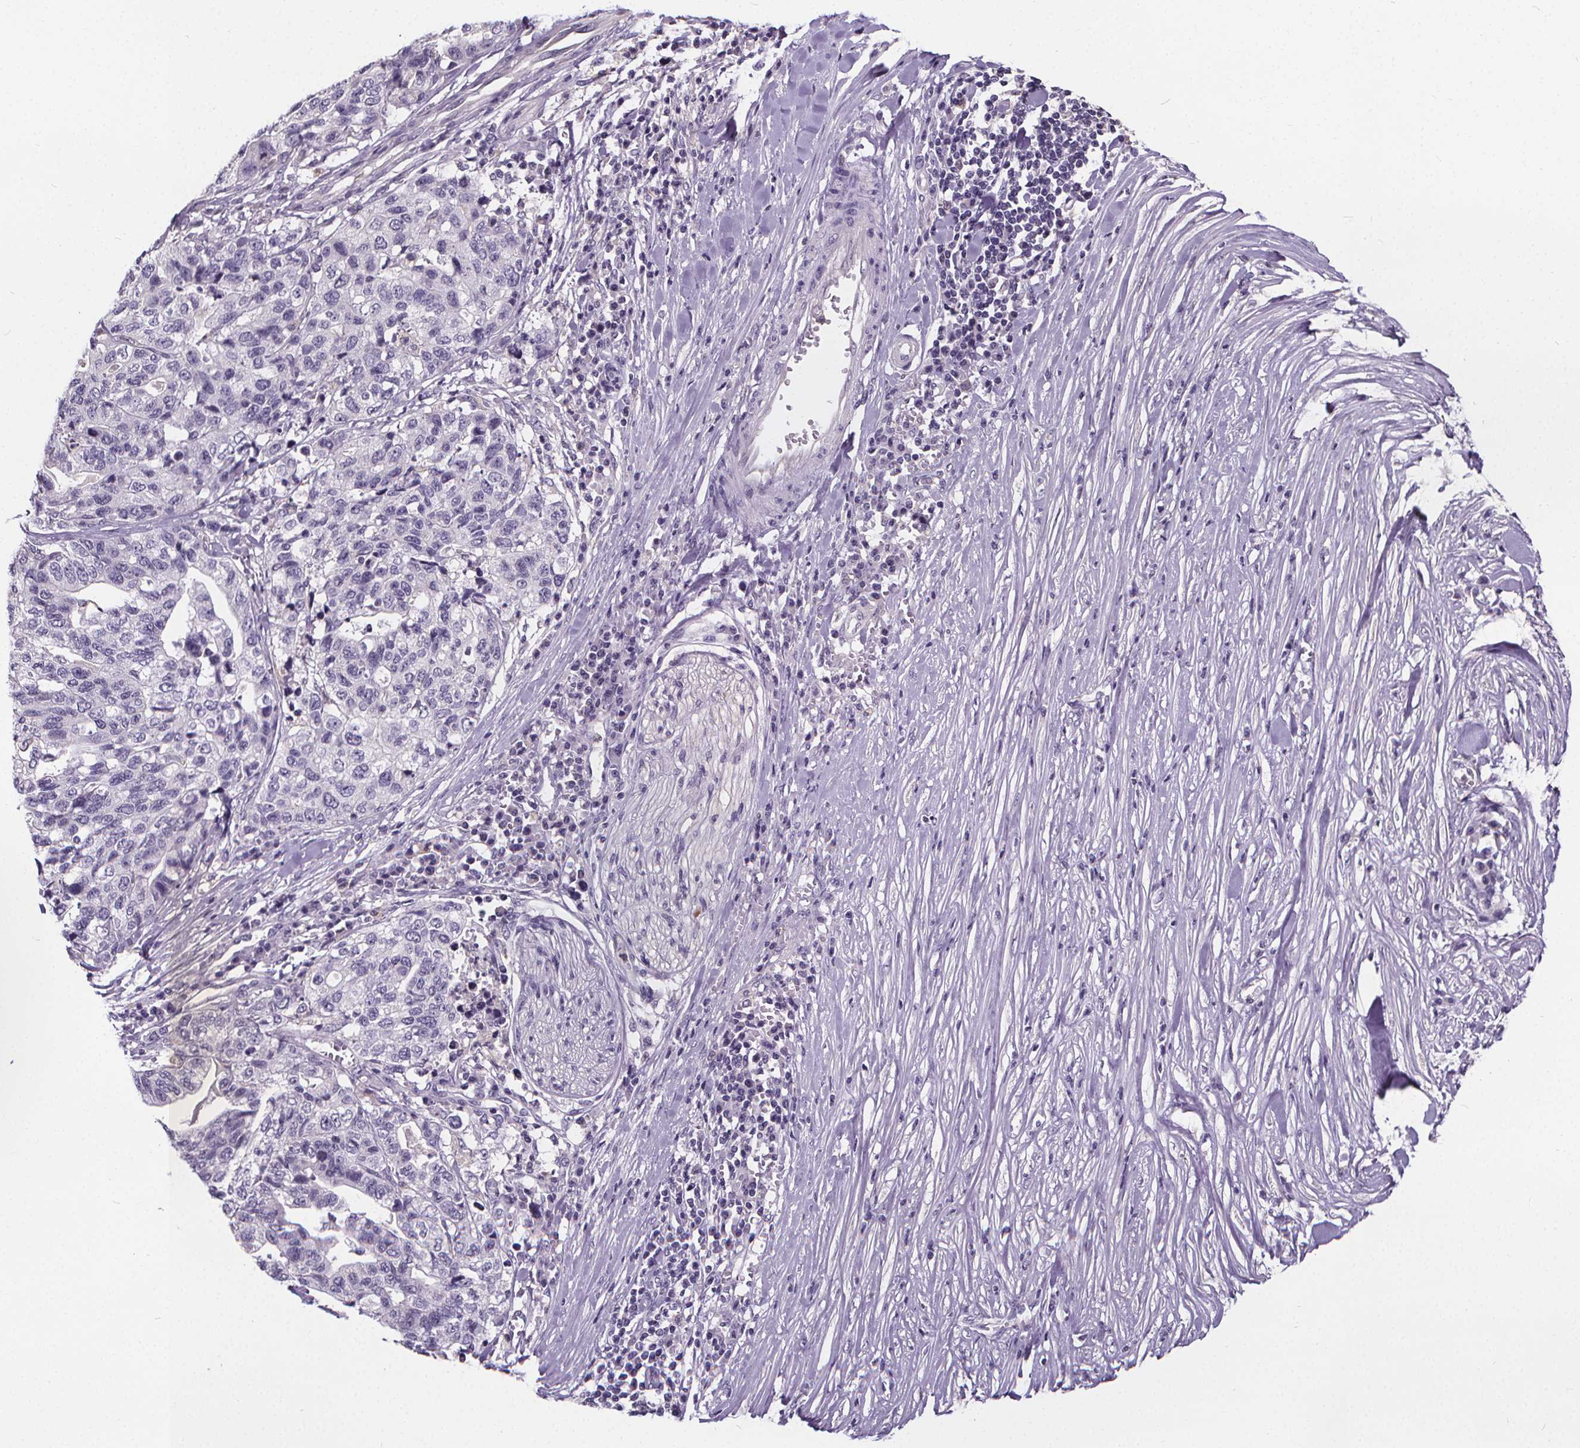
{"staining": {"intensity": "negative", "quantity": "none", "location": "none"}, "tissue": "stomach cancer", "cell_type": "Tumor cells", "image_type": "cancer", "snomed": [{"axis": "morphology", "description": "Adenocarcinoma, NOS"}, {"axis": "topography", "description": "Stomach, upper"}], "caption": "Stomach cancer was stained to show a protein in brown. There is no significant staining in tumor cells.", "gene": "ATP6V1D", "patient": {"sex": "female", "age": 67}}